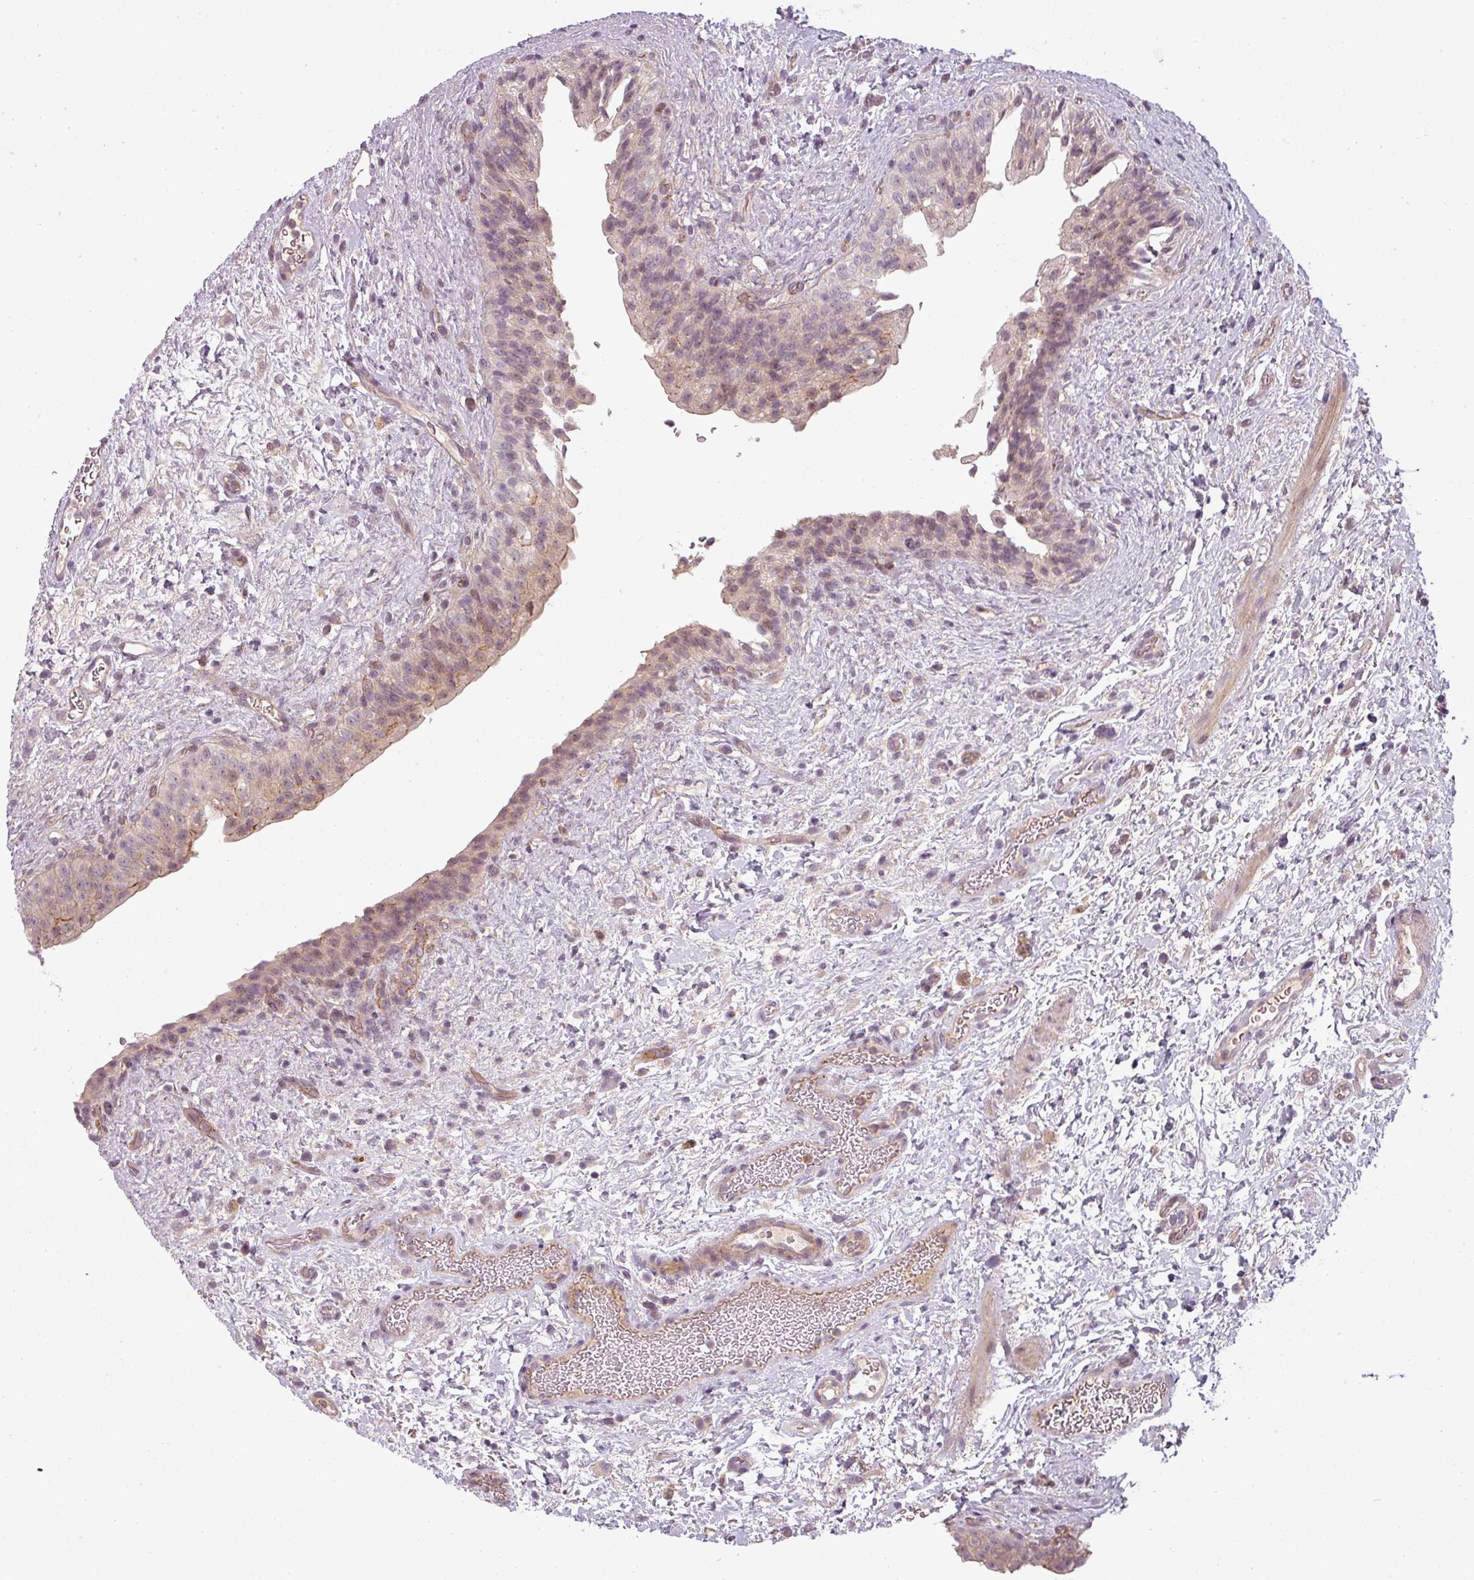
{"staining": {"intensity": "weak", "quantity": "25%-75%", "location": "cytoplasmic/membranous,nuclear"}, "tissue": "urinary bladder", "cell_type": "Urothelial cells", "image_type": "normal", "snomed": [{"axis": "morphology", "description": "Normal tissue, NOS"}, {"axis": "topography", "description": "Urinary bladder"}], "caption": "Urinary bladder stained with DAB IHC demonstrates low levels of weak cytoplasmic/membranous,nuclear expression in about 25%-75% of urothelial cells.", "gene": "SLC16A9", "patient": {"sex": "male", "age": 69}}